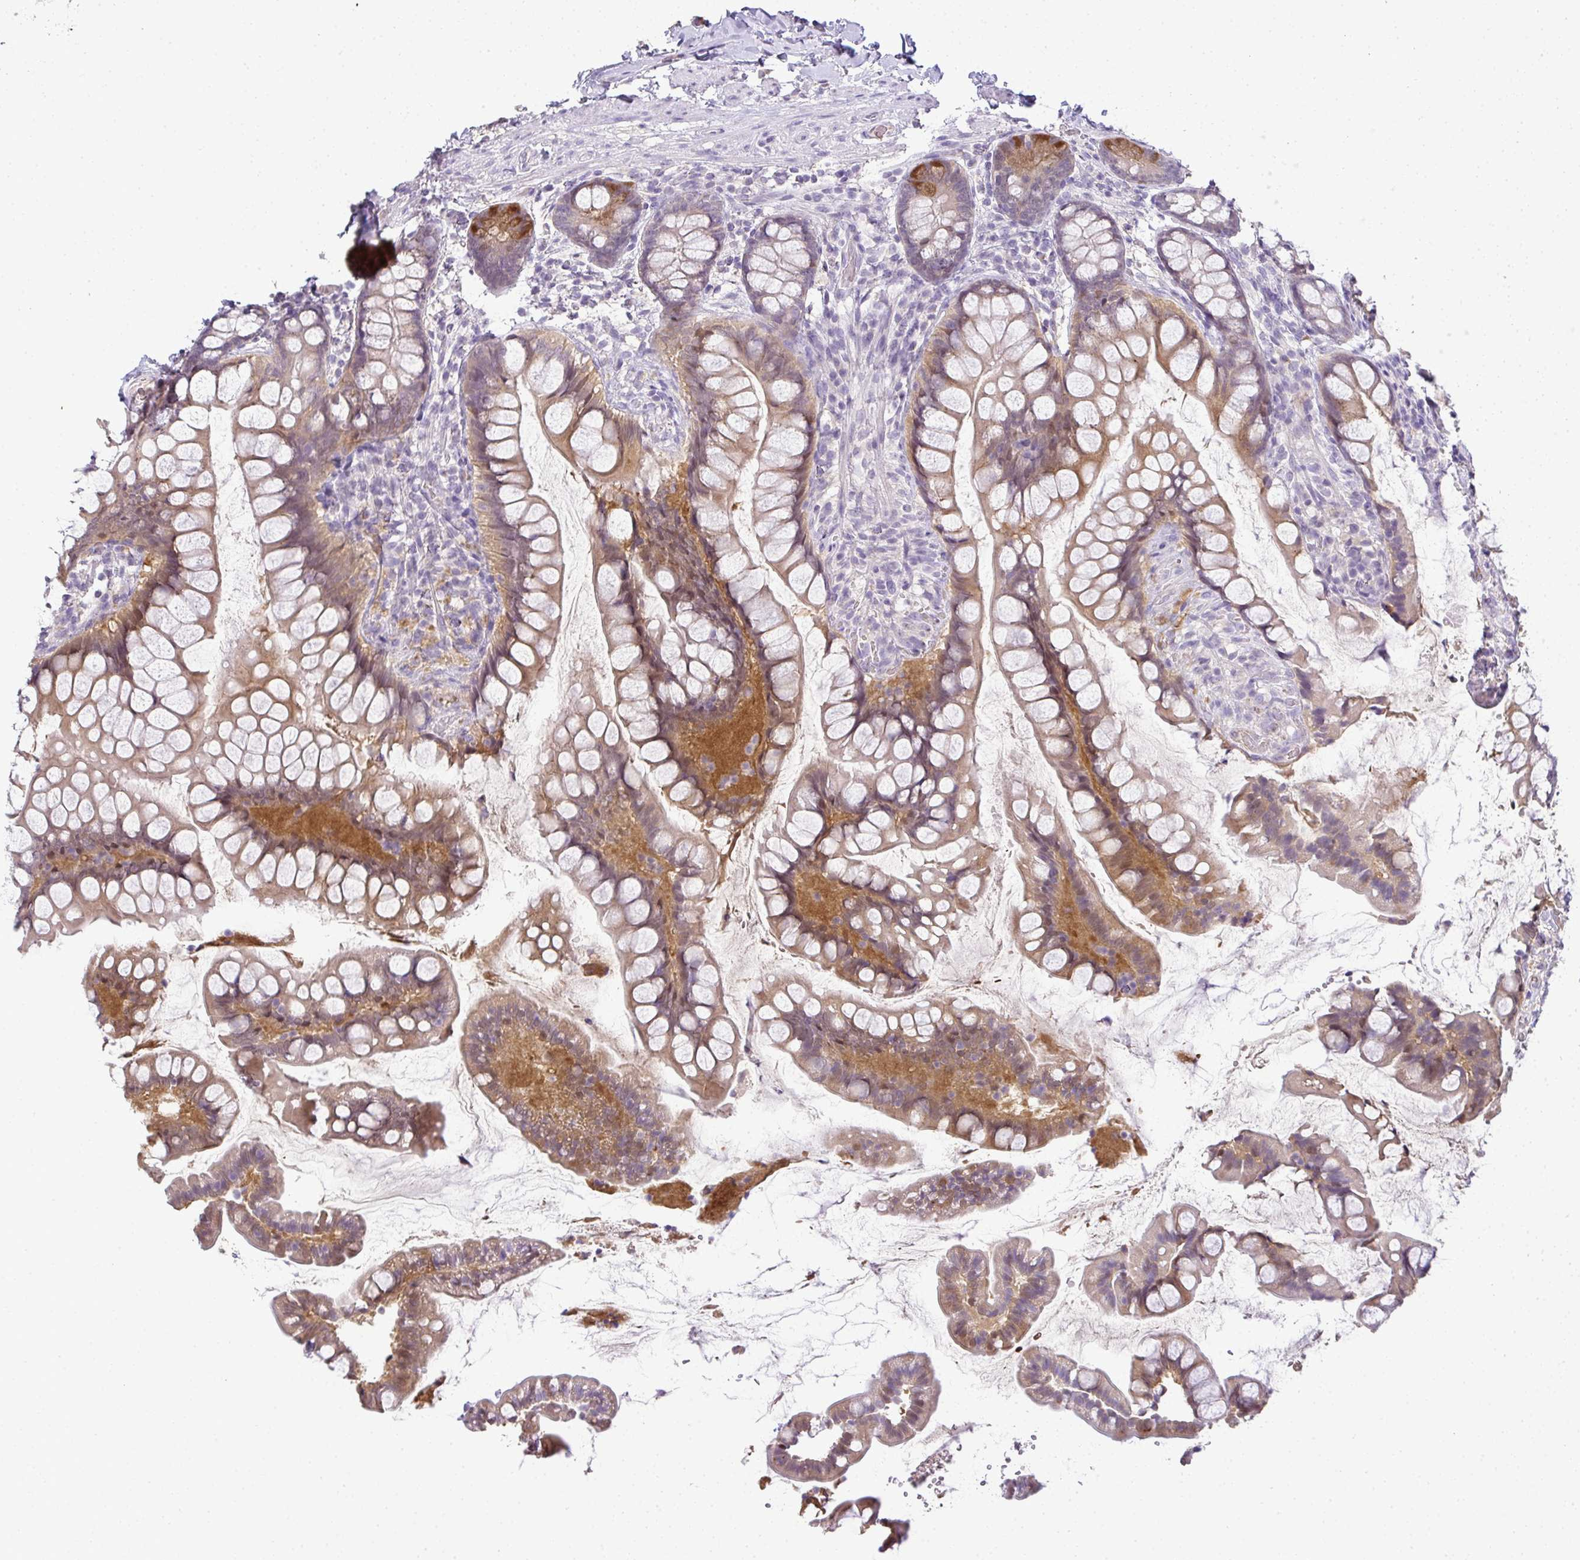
{"staining": {"intensity": "moderate", "quantity": ">75%", "location": "cytoplasmic/membranous"}, "tissue": "small intestine", "cell_type": "Glandular cells", "image_type": "normal", "snomed": [{"axis": "morphology", "description": "Normal tissue, NOS"}, {"axis": "topography", "description": "Small intestine"}], "caption": "About >75% of glandular cells in normal small intestine display moderate cytoplasmic/membranous protein expression as visualized by brown immunohistochemical staining.", "gene": "CMPK1", "patient": {"sex": "male", "age": 70}}